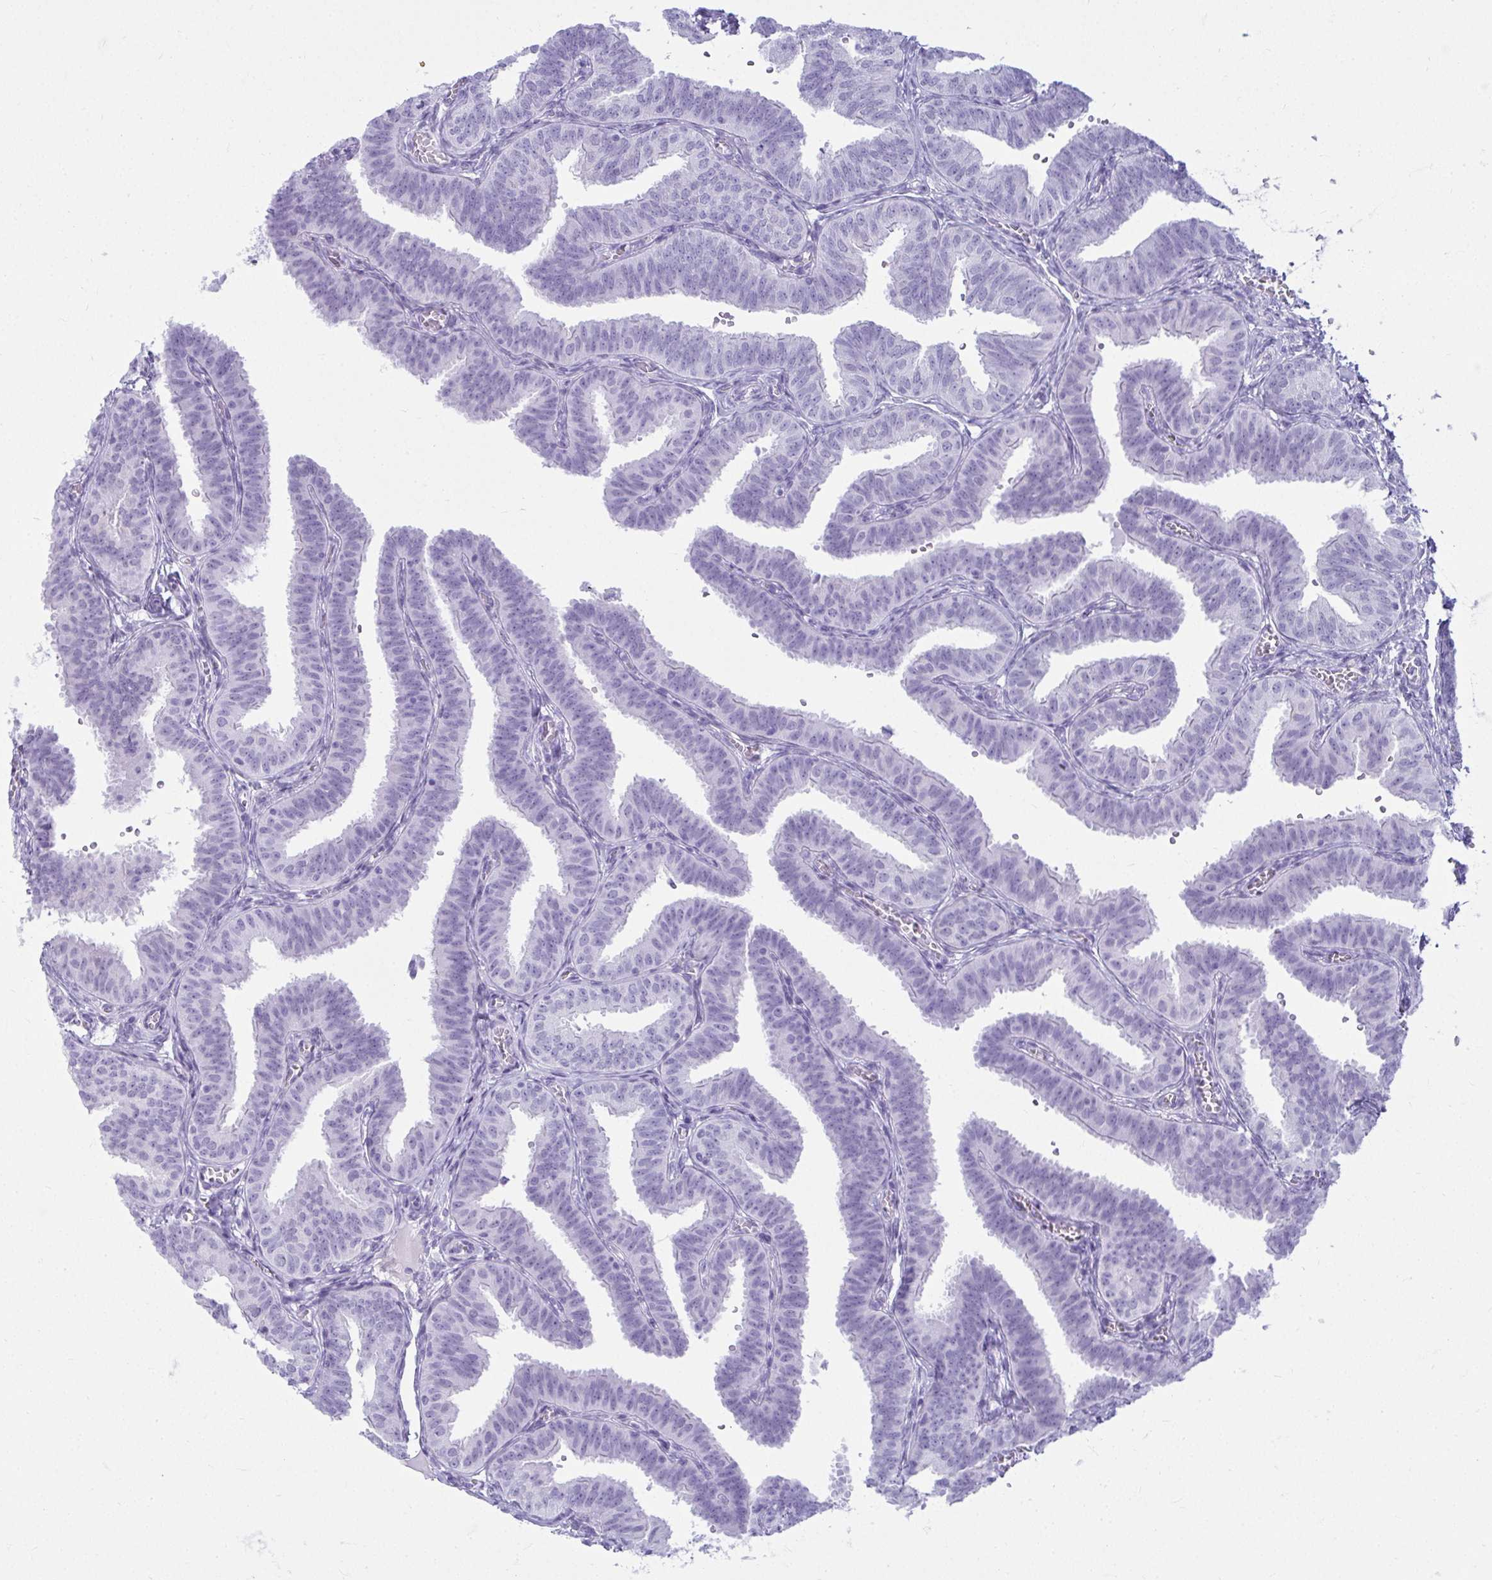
{"staining": {"intensity": "negative", "quantity": "none", "location": "none"}, "tissue": "fallopian tube", "cell_type": "Glandular cells", "image_type": "normal", "snomed": [{"axis": "morphology", "description": "Normal tissue, NOS"}, {"axis": "topography", "description": "Fallopian tube"}], "caption": "An image of fallopian tube stained for a protein reveals no brown staining in glandular cells.", "gene": "CLGN", "patient": {"sex": "female", "age": 25}}